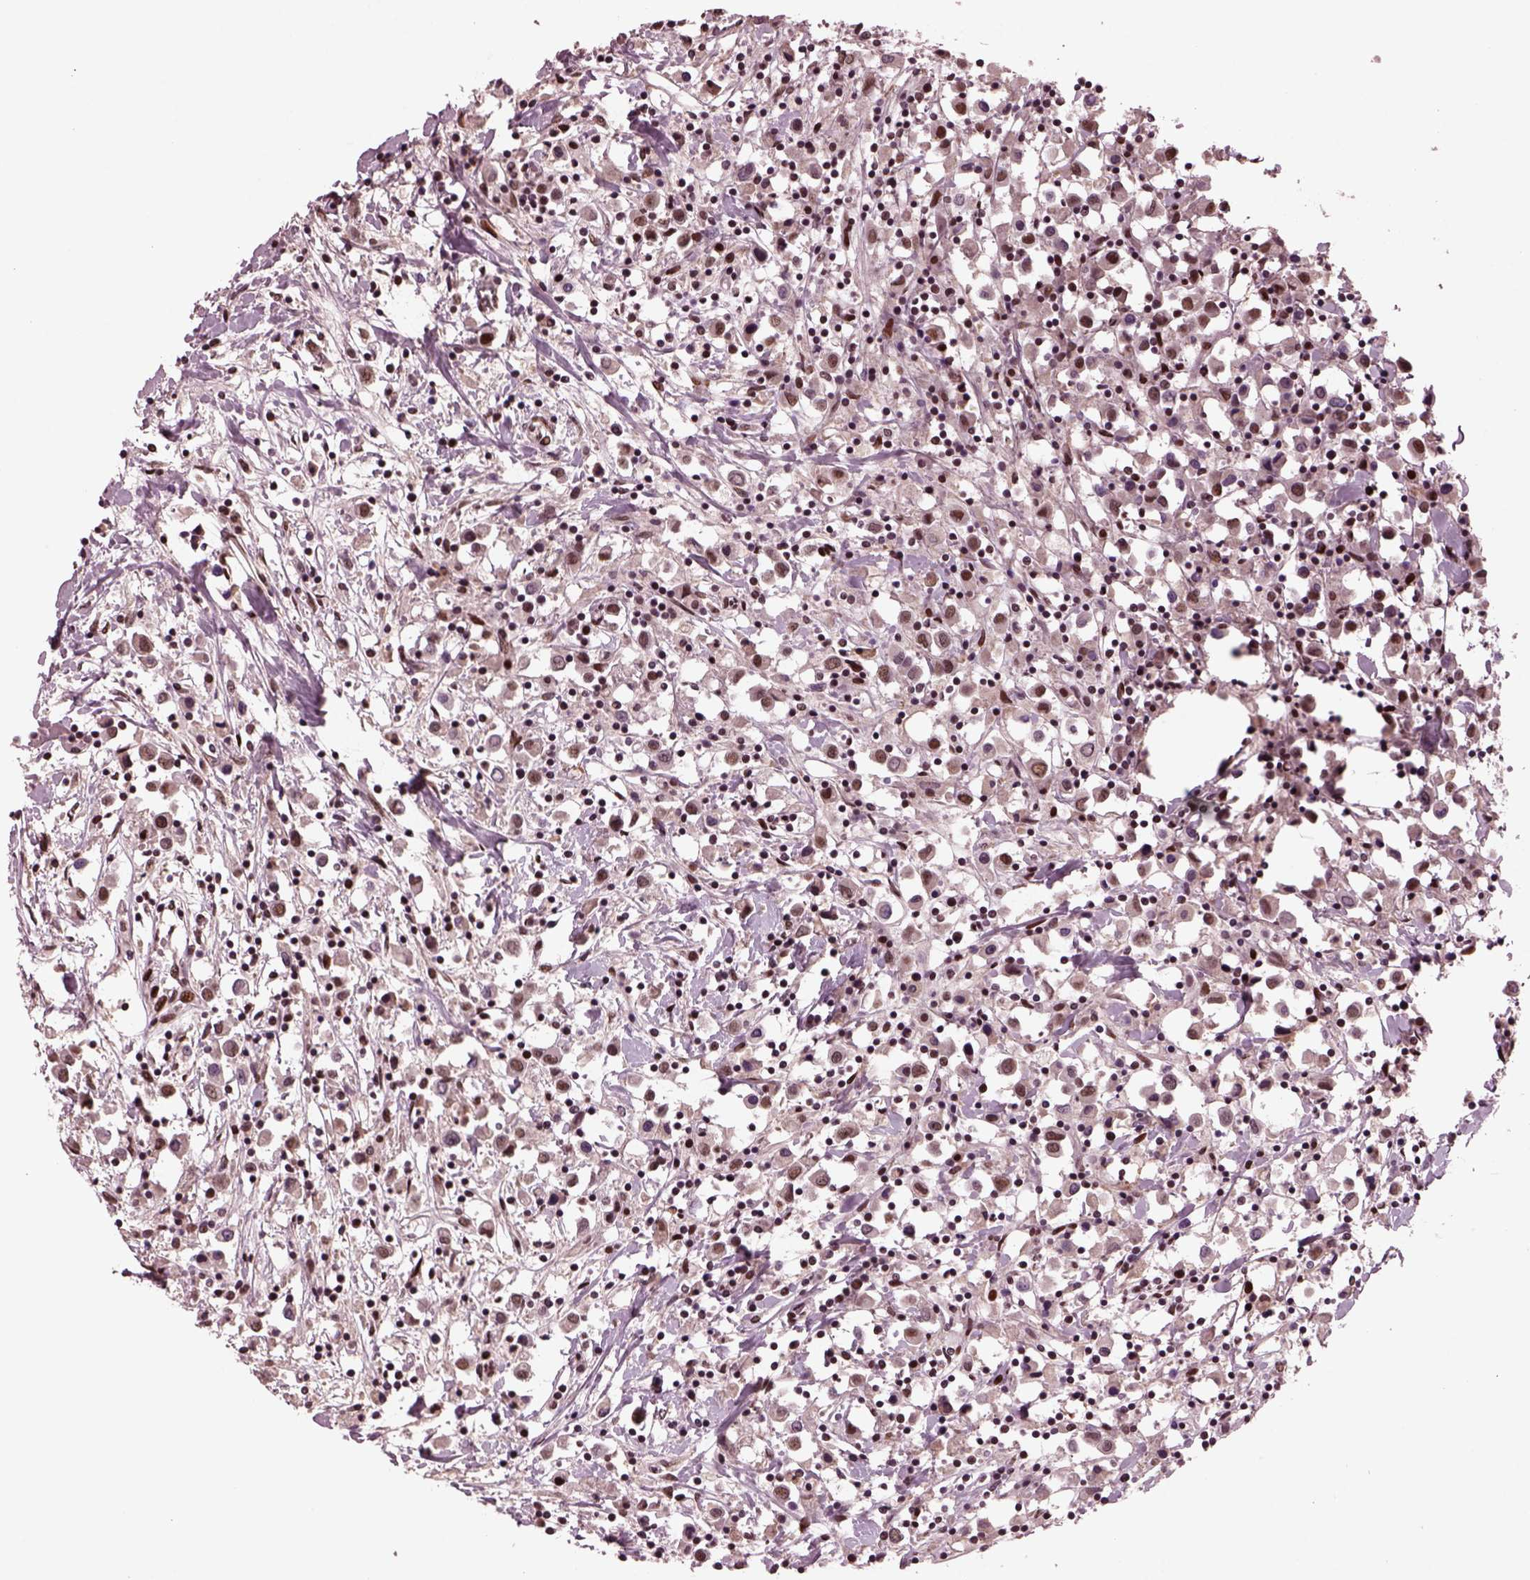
{"staining": {"intensity": "moderate", "quantity": "25%-75%", "location": "nuclear"}, "tissue": "breast cancer", "cell_type": "Tumor cells", "image_type": "cancer", "snomed": [{"axis": "morphology", "description": "Duct carcinoma"}, {"axis": "topography", "description": "Breast"}], "caption": "This image demonstrates IHC staining of human breast cancer (invasive ductal carcinoma), with medium moderate nuclear expression in about 25%-75% of tumor cells.", "gene": "NAP1L5", "patient": {"sex": "female", "age": 61}}